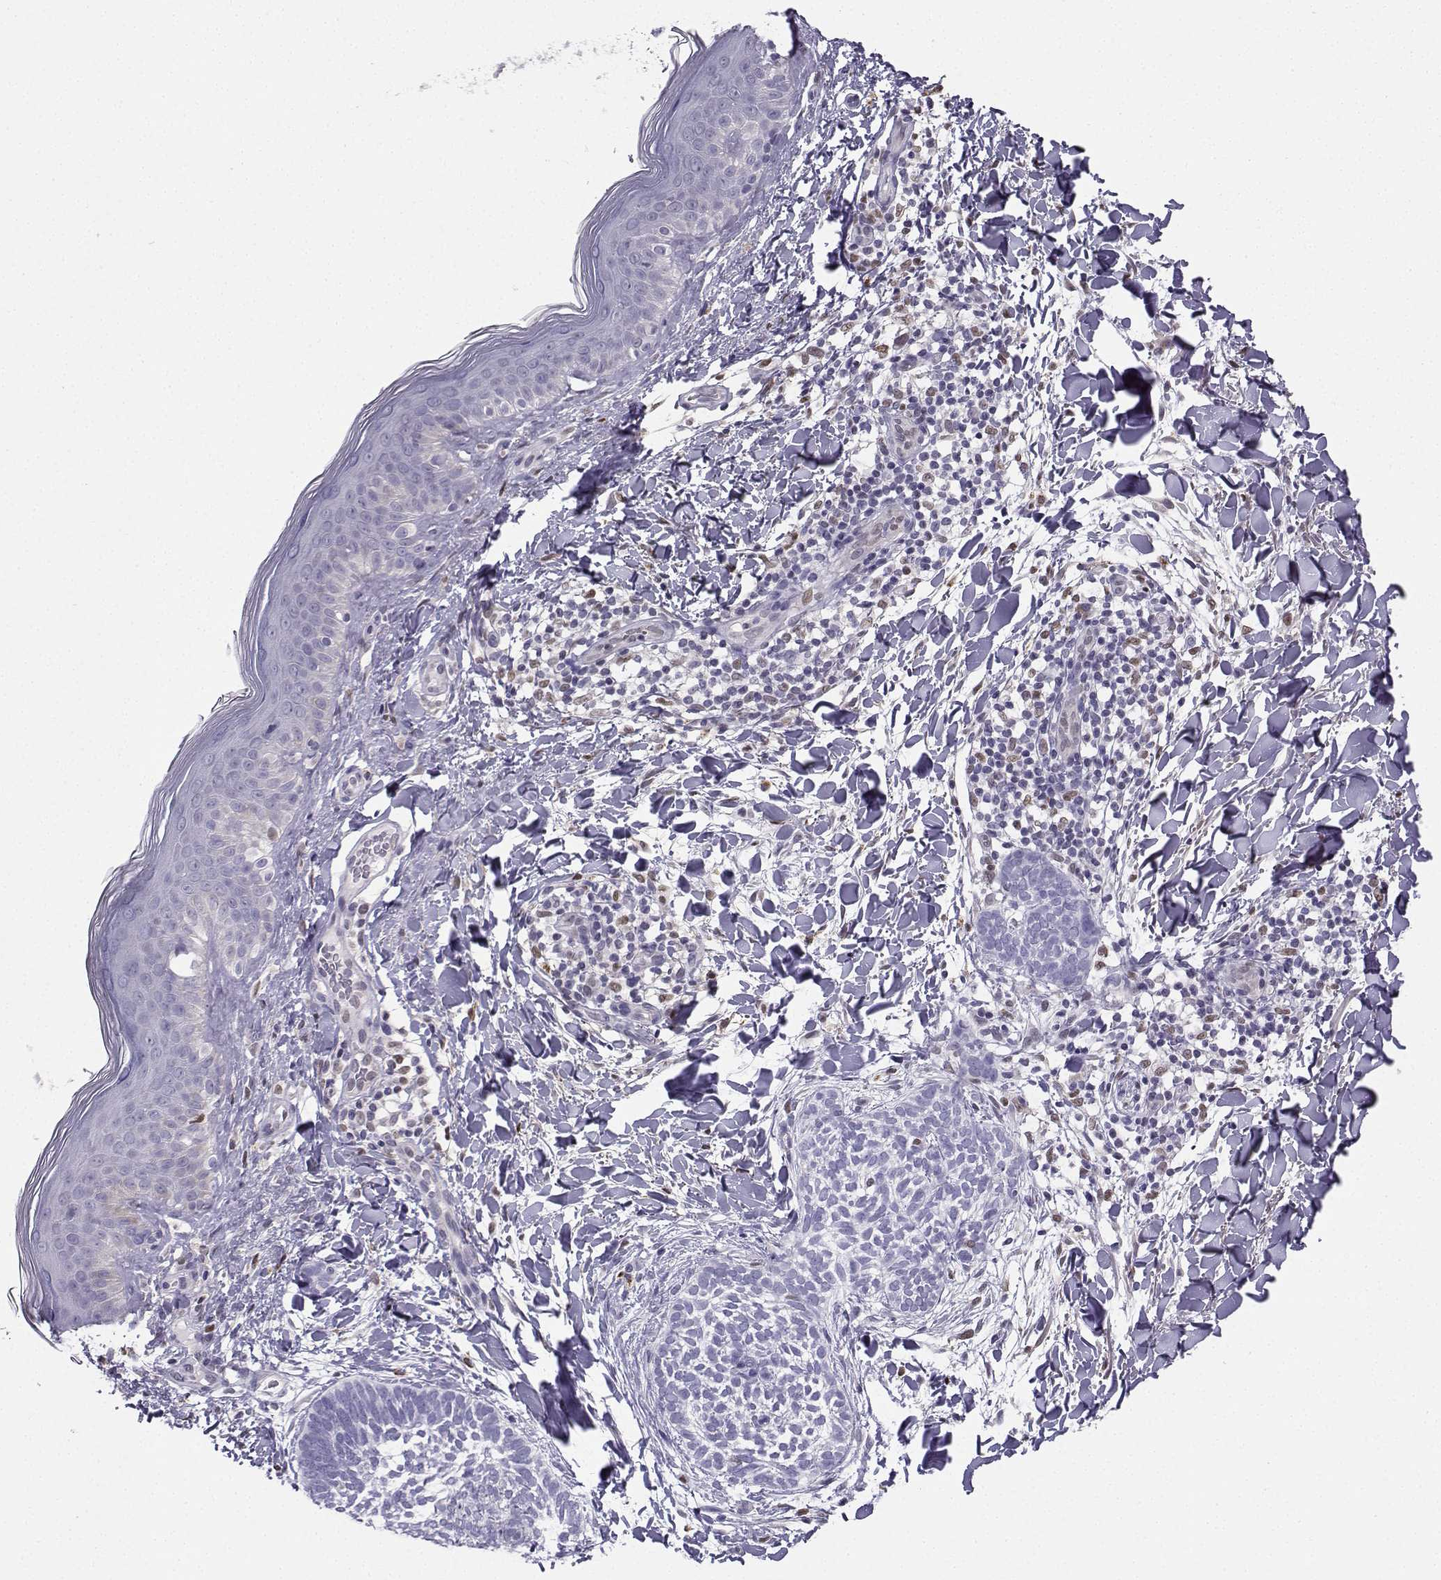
{"staining": {"intensity": "negative", "quantity": "none", "location": "none"}, "tissue": "skin cancer", "cell_type": "Tumor cells", "image_type": "cancer", "snomed": [{"axis": "morphology", "description": "Normal tissue, NOS"}, {"axis": "morphology", "description": "Basal cell carcinoma"}, {"axis": "topography", "description": "Skin"}], "caption": "Immunohistochemistry of basal cell carcinoma (skin) demonstrates no positivity in tumor cells. (DAB (3,3'-diaminobenzidine) immunohistochemistry visualized using brightfield microscopy, high magnification).", "gene": "DCLK3", "patient": {"sex": "male", "age": 46}}